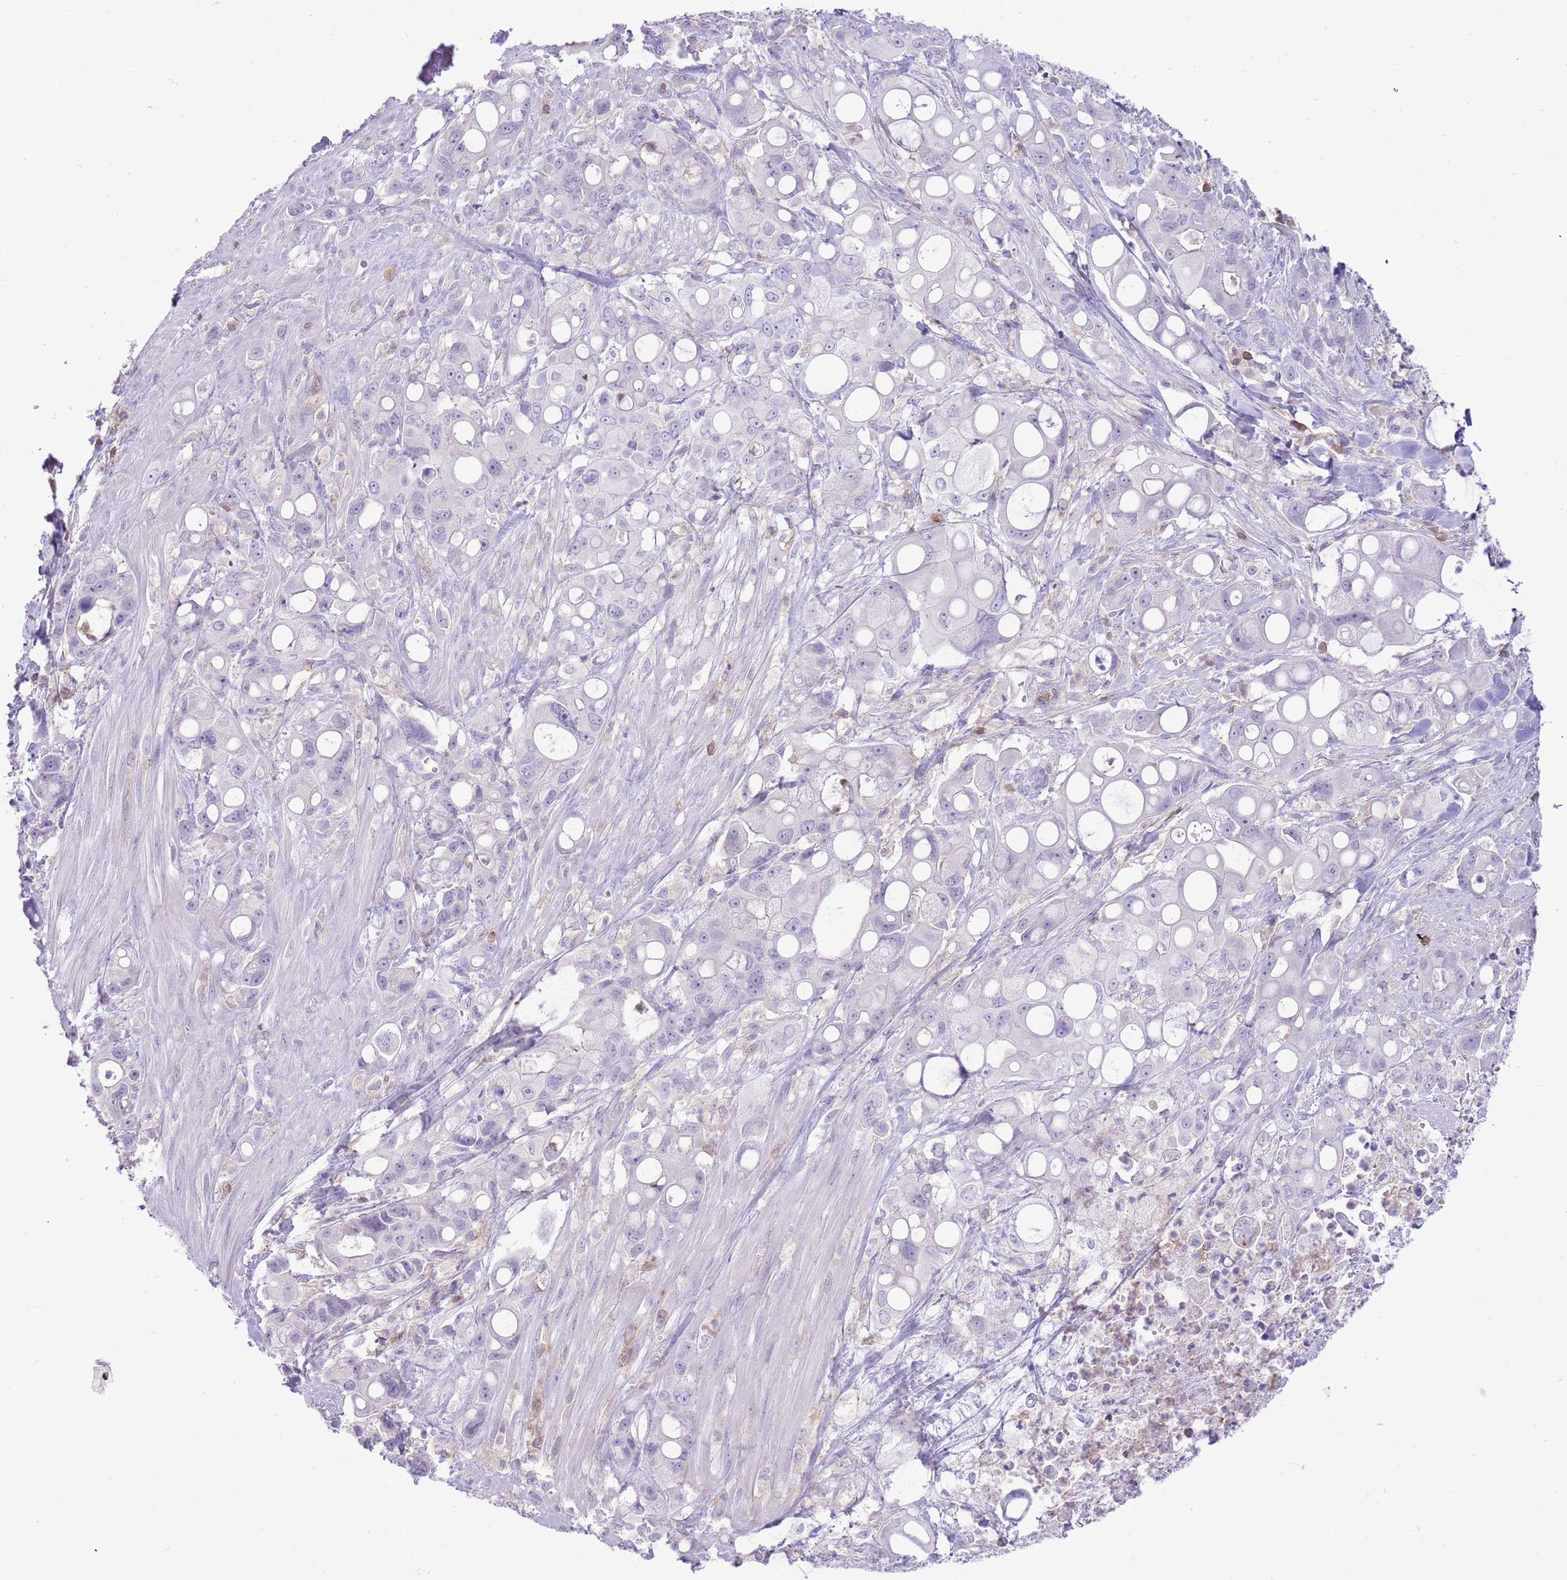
{"staining": {"intensity": "negative", "quantity": "none", "location": "none"}, "tissue": "pancreatic cancer", "cell_type": "Tumor cells", "image_type": "cancer", "snomed": [{"axis": "morphology", "description": "Adenocarcinoma, NOS"}, {"axis": "topography", "description": "Pancreas"}], "caption": "IHC photomicrograph of human pancreatic cancer stained for a protein (brown), which reveals no expression in tumor cells.", "gene": "OR4Q3", "patient": {"sex": "male", "age": 68}}